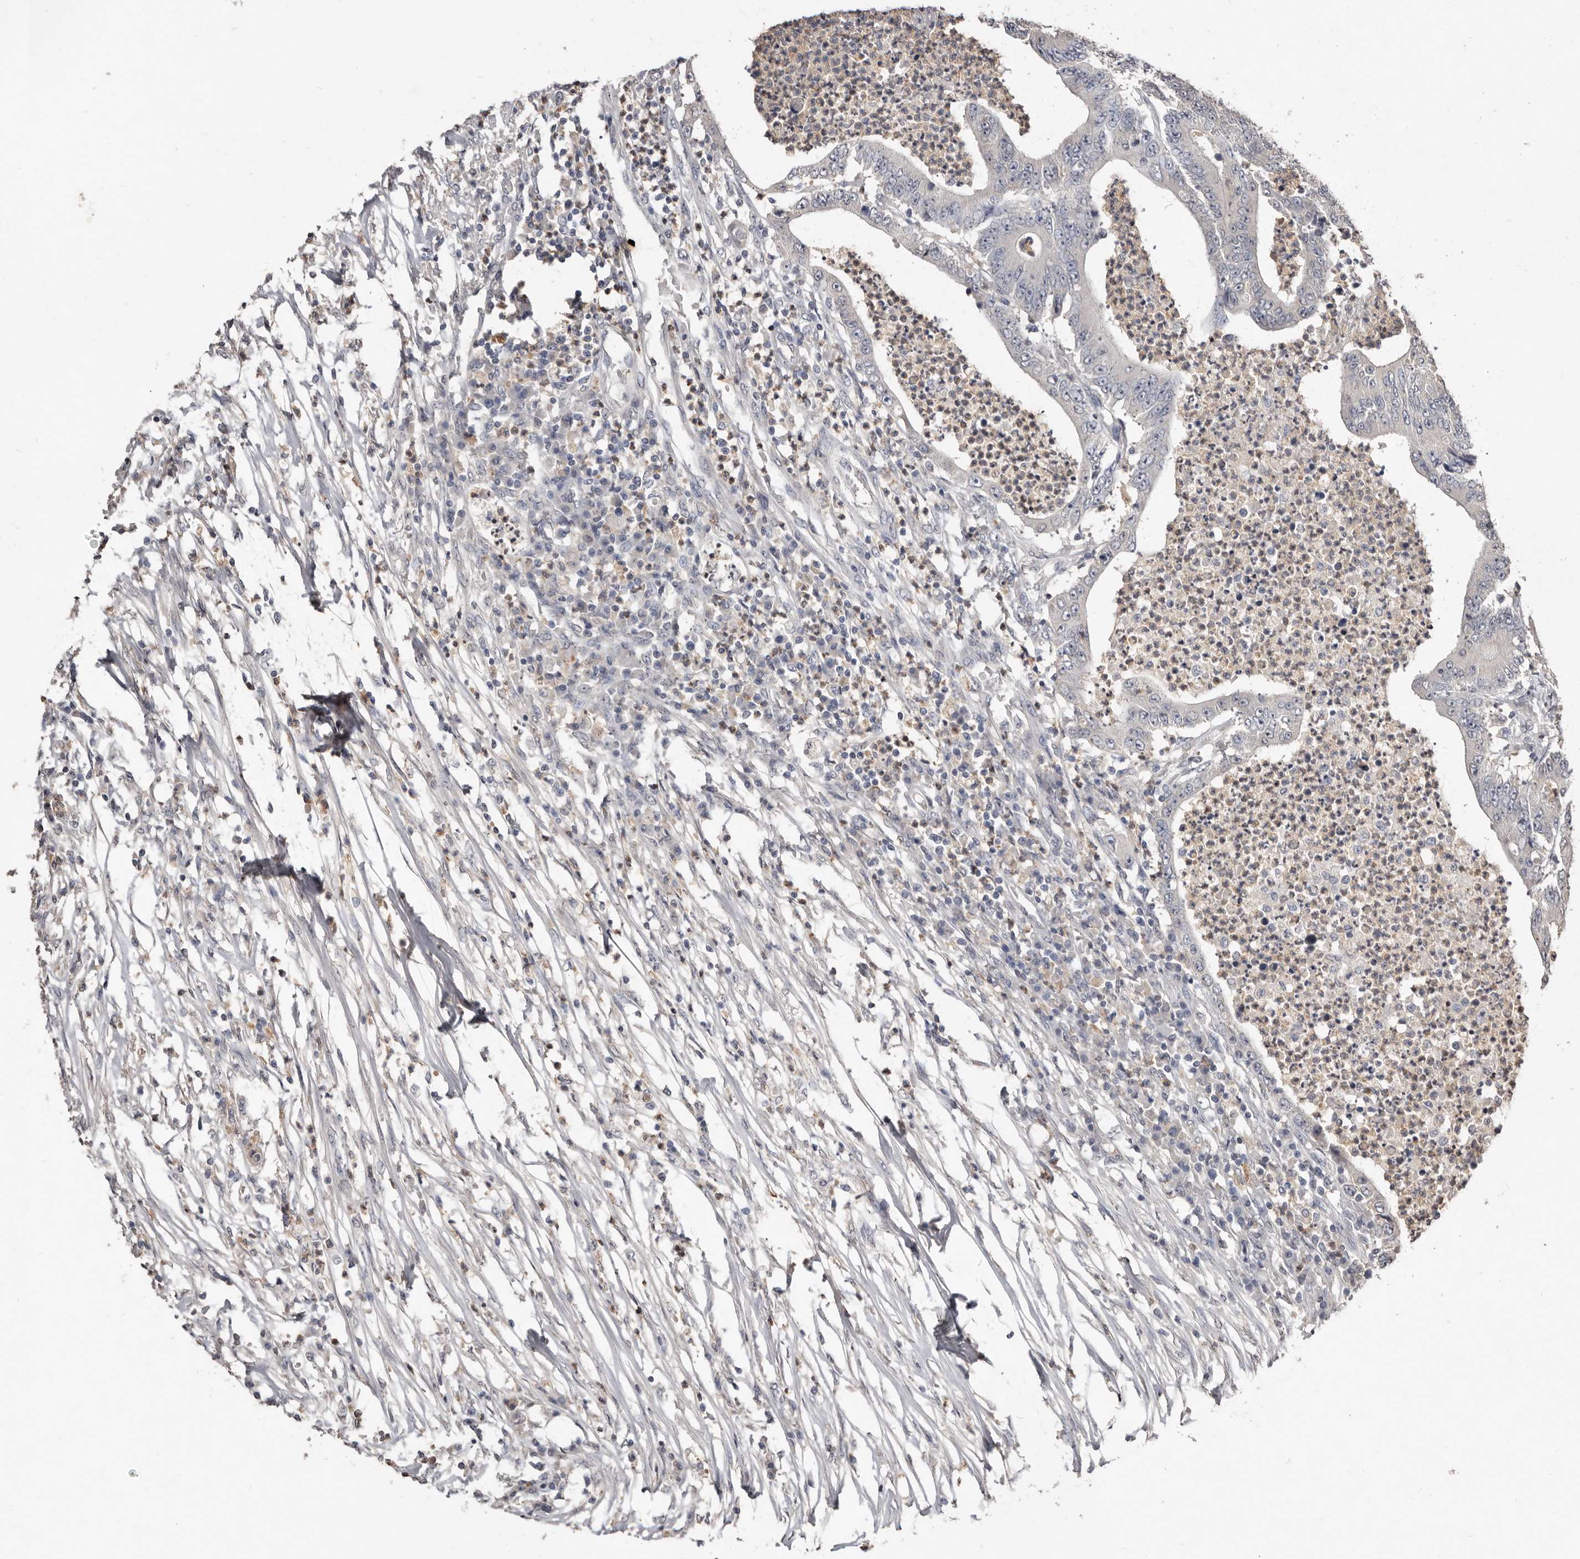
{"staining": {"intensity": "negative", "quantity": "none", "location": "none"}, "tissue": "colorectal cancer", "cell_type": "Tumor cells", "image_type": "cancer", "snomed": [{"axis": "morphology", "description": "Adenocarcinoma, NOS"}, {"axis": "topography", "description": "Colon"}], "caption": "This is an immunohistochemistry (IHC) image of colorectal adenocarcinoma. There is no staining in tumor cells.", "gene": "SULT1E1", "patient": {"sex": "male", "age": 83}}